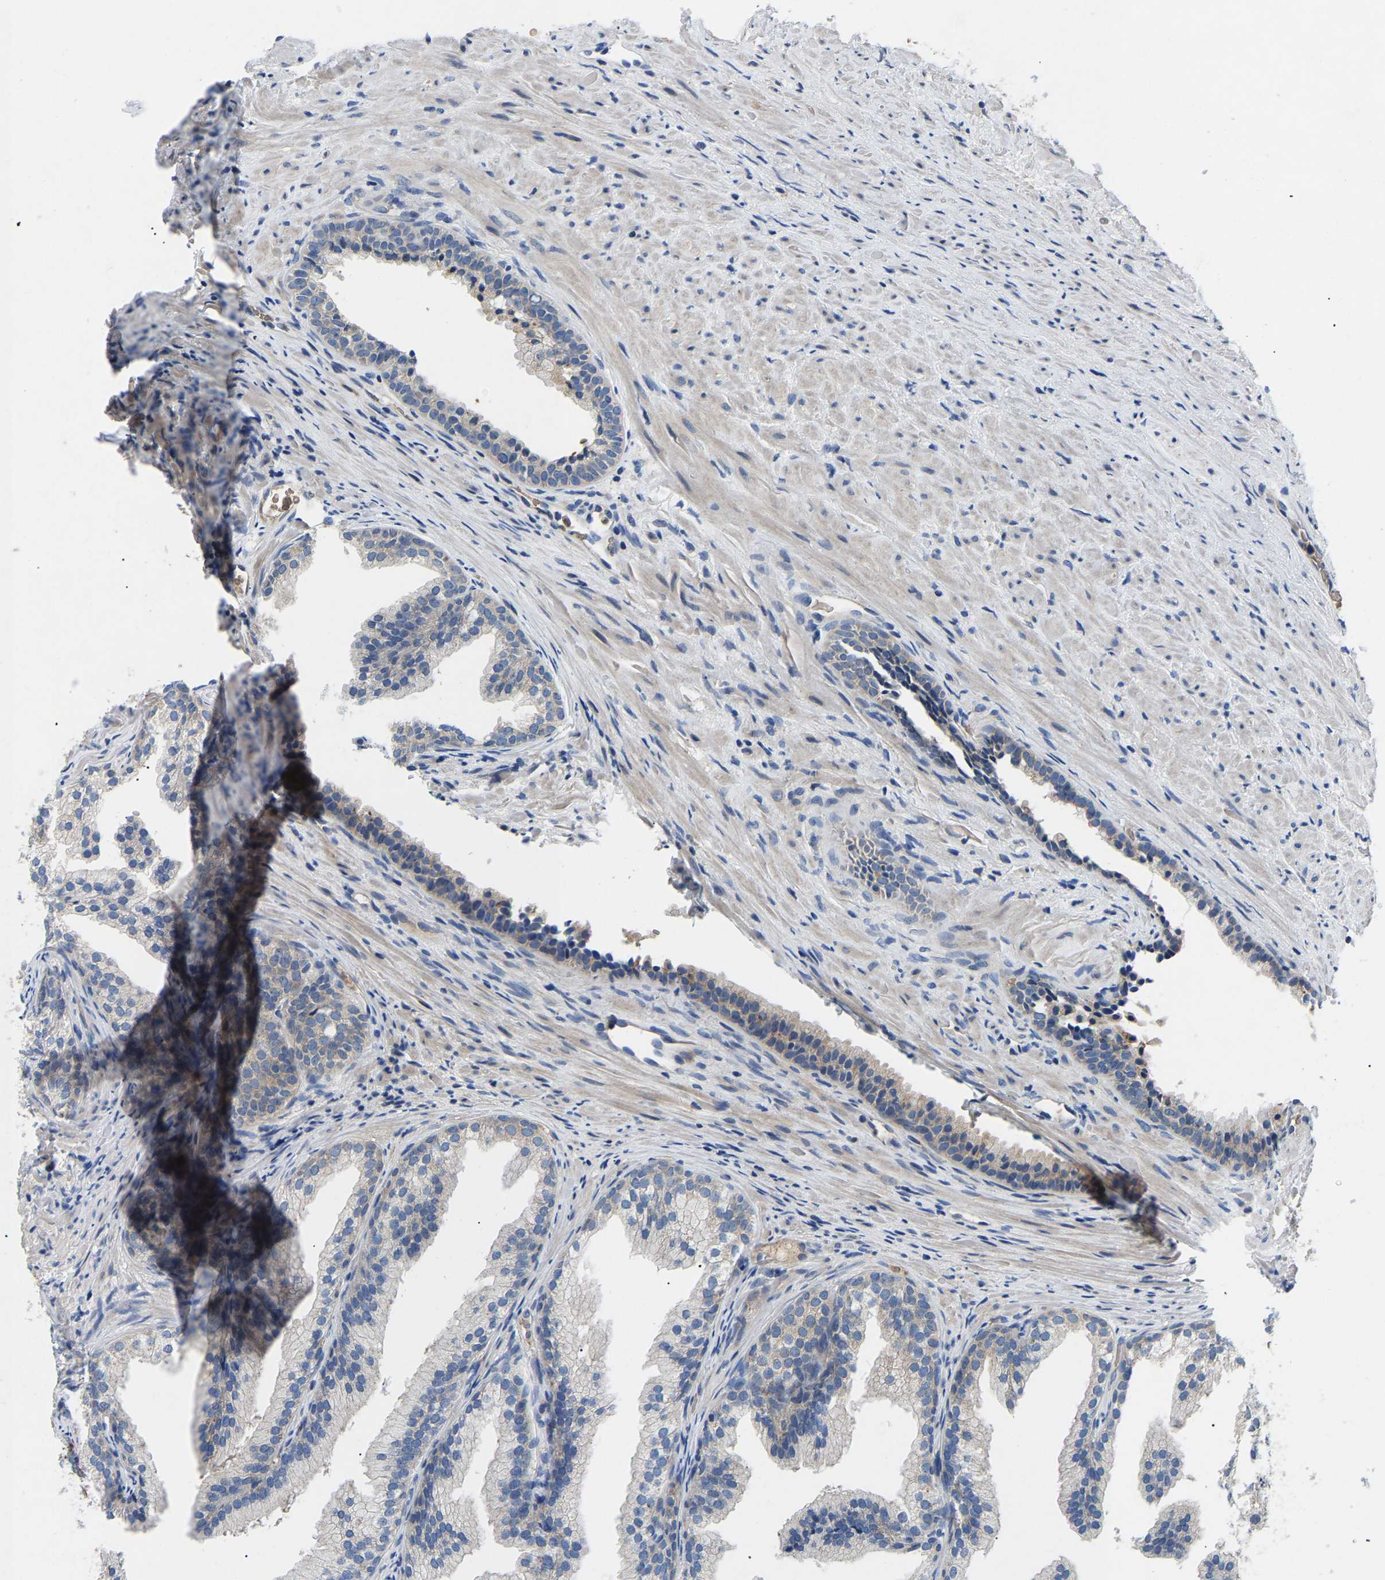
{"staining": {"intensity": "weak", "quantity": "<25%", "location": "cytoplasmic/membranous"}, "tissue": "prostate", "cell_type": "Glandular cells", "image_type": "normal", "snomed": [{"axis": "morphology", "description": "Normal tissue, NOS"}, {"axis": "topography", "description": "Prostate"}], "caption": "Immunohistochemical staining of unremarkable prostate shows no significant staining in glandular cells. The staining was performed using DAB (3,3'-diaminobenzidine) to visualize the protein expression in brown, while the nuclei were stained in blue with hematoxylin (Magnification: 20x).", "gene": "TOR1B", "patient": {"sex": "male", "age": 76}}